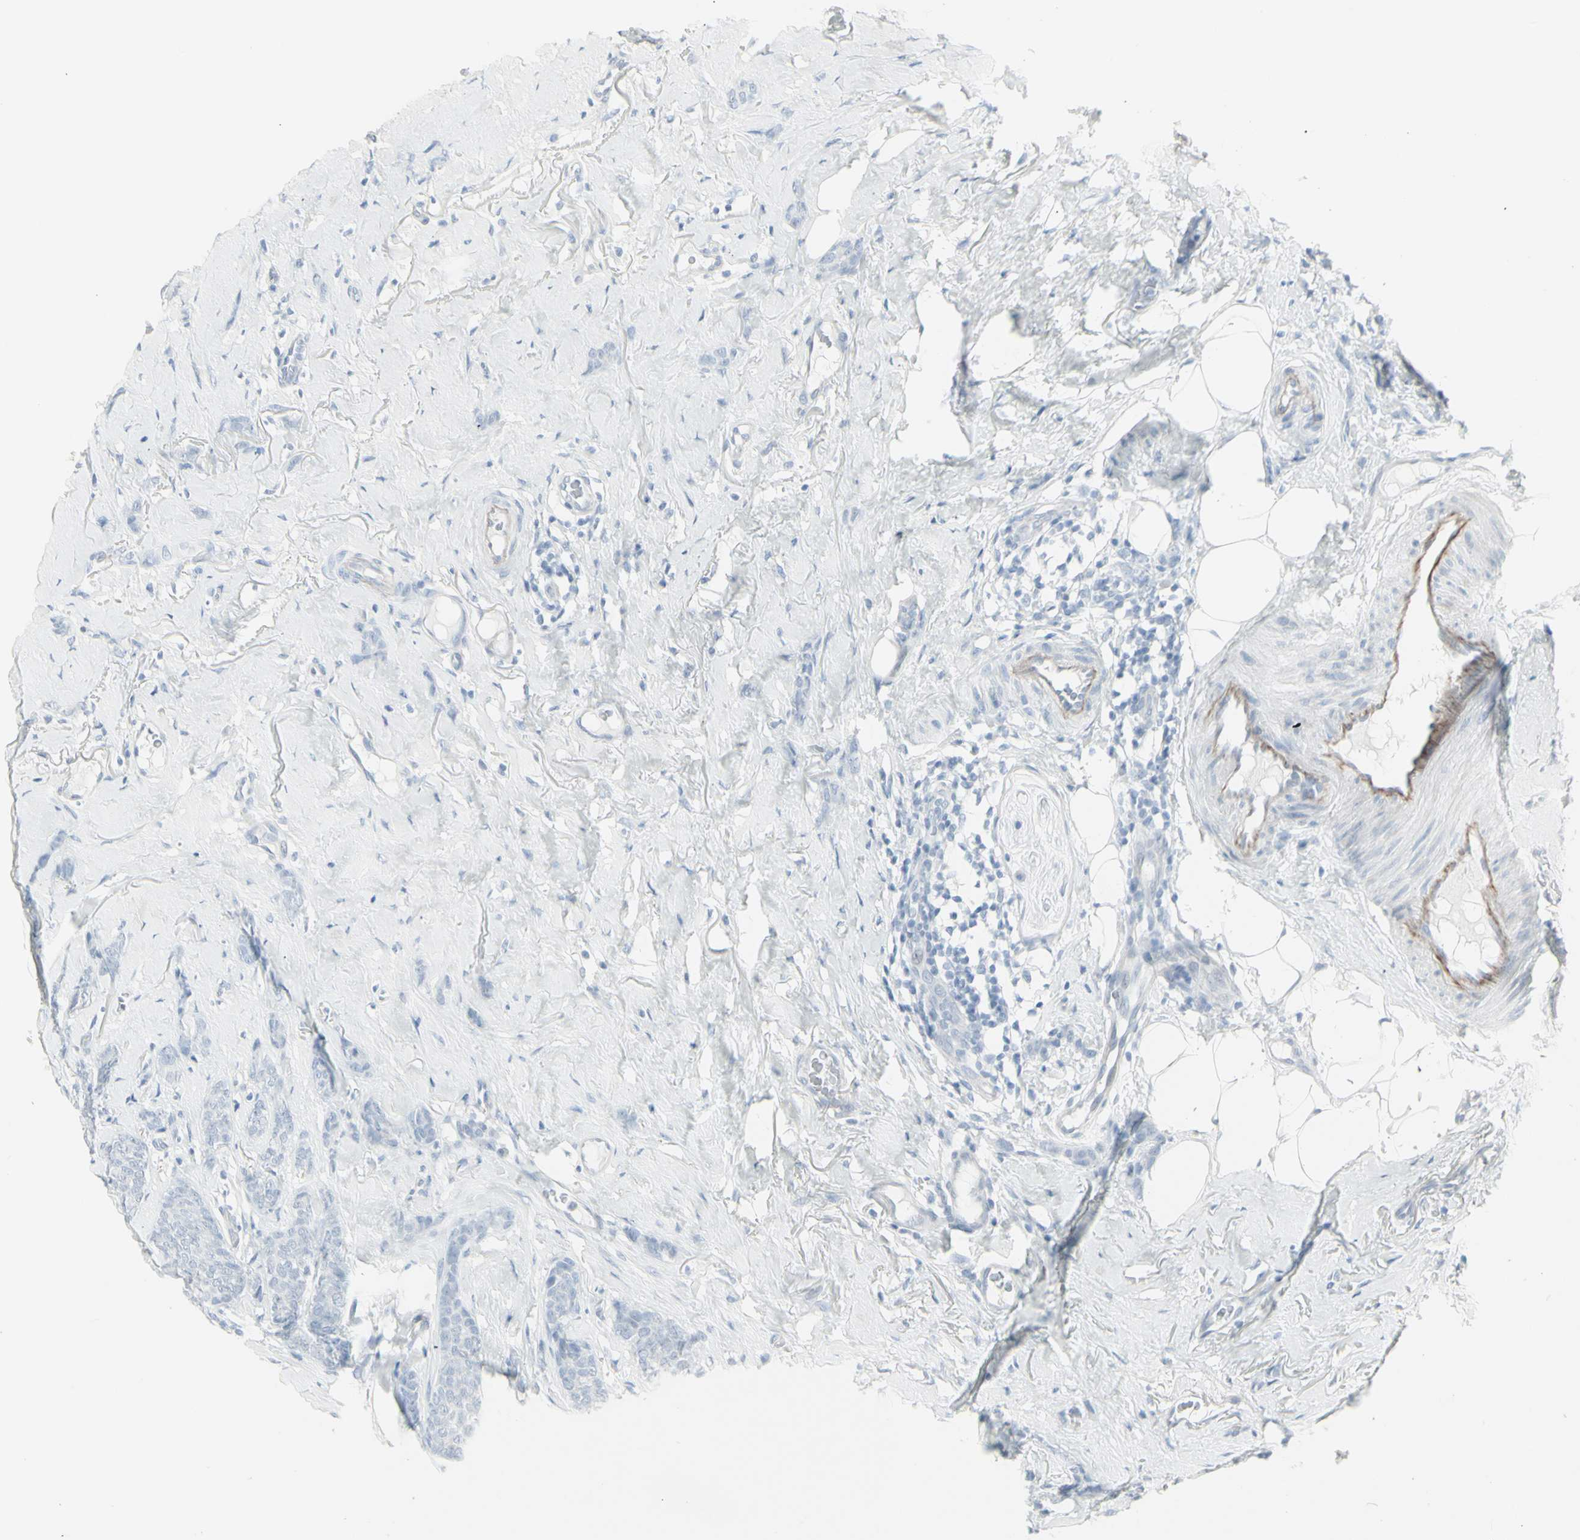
{"staining": {"intensity": "negative", "quantity": "none", "location": "none"}, "tissue": "breast cancer", "cell_type": "Tumor cells", "image_type": "cancer", "snomed": [{"axis": "morphology", "description": "Lobular carcinoma"}, {"axis": "topography", "description": "Skin"}, {"axis": "topography", "description": "Breast"}], "caption": "This is a photomicrograph of immunohistochemistry staining of breast cancer, which shows no expression in tumor cells.", "gene": "YBX2", "patient": {"sex": "female", "age": 46}}